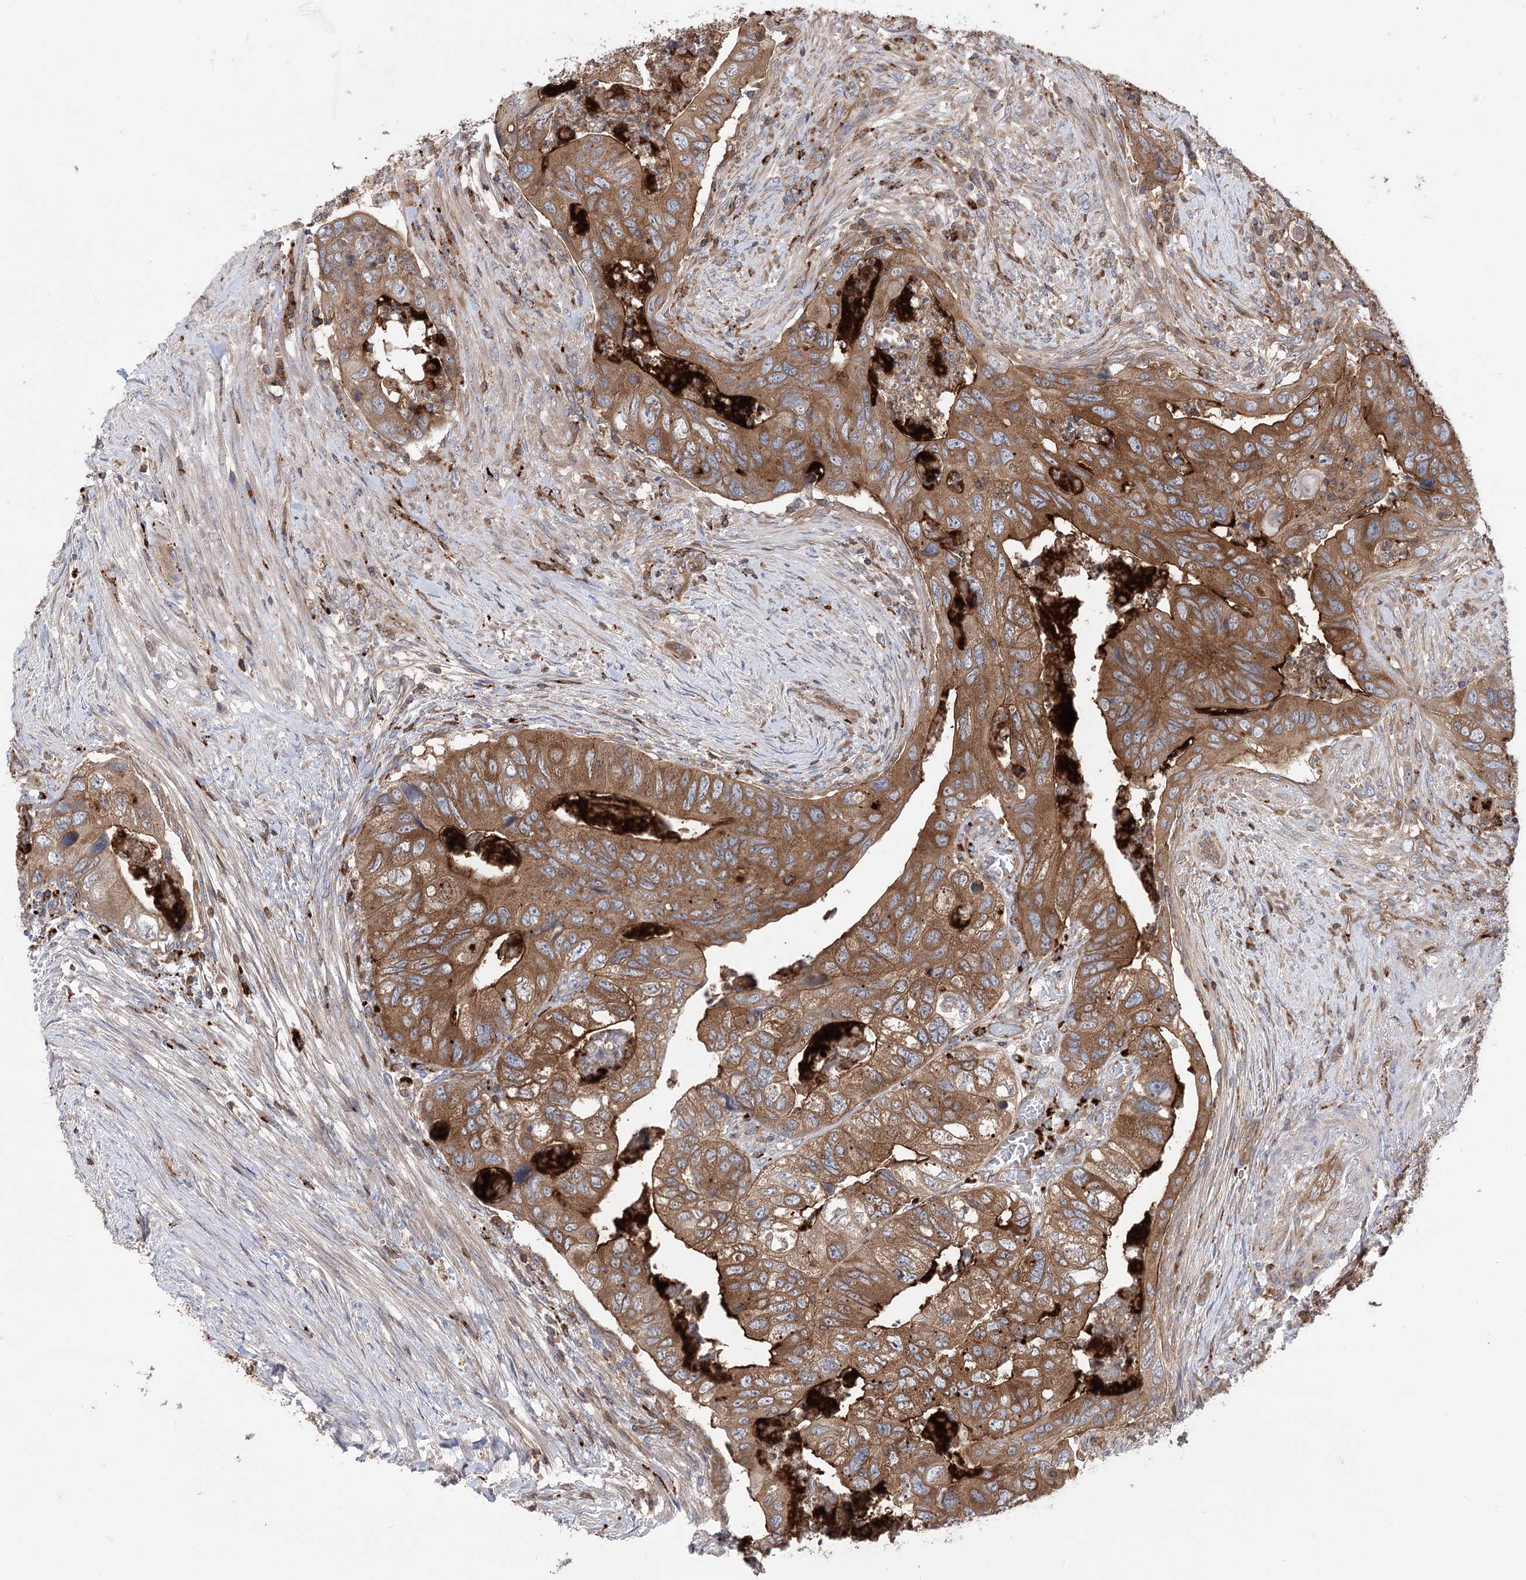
{"staining": {"intensity": "moderate", "quantity": ">75%", "location": "cytoplasmic/membranous"}, "tissue": "colorectal cancer", "cell_type": "Tumor cells", "image_type": "cancer", "snomed": [{"axis": "morphology", "description": "Adenocarcinoma, NOS"}, {"axis": "topography", "description": "Rectum"}], "caption": "This is an image of IHC staining of colorectal cancer, which shows moderate expression in the cytoplasmic/membranous of tumor cells.", "gene": "VPS37B", "patient": {"sex": "male", "age": 63}}